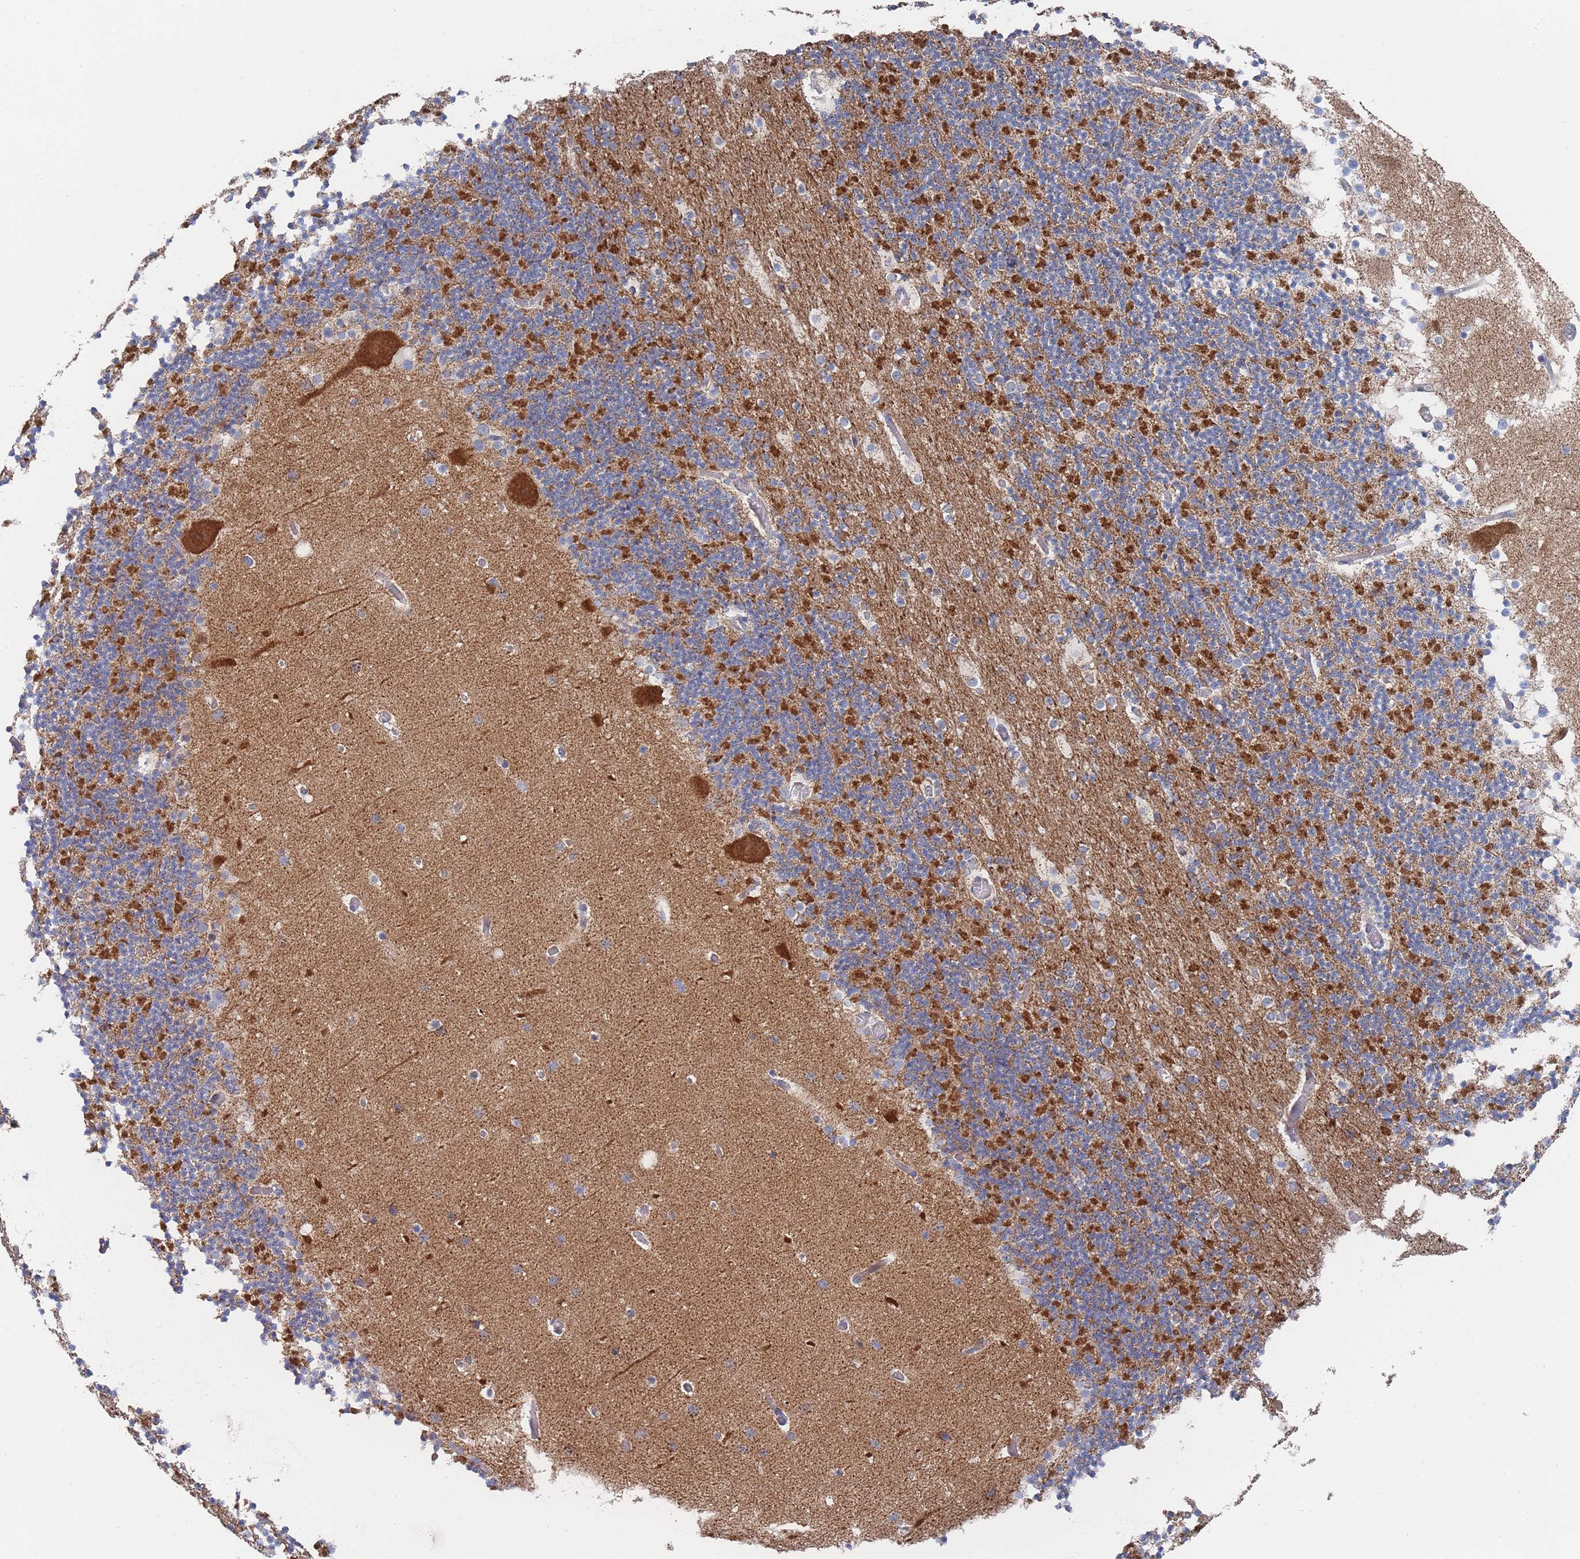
{"staining": {"intensity": "strong", "quantity": "25%-75%", "location": "cytoplasmic/membranous"}, "tissue": "cerebellum", "cell_type": "Cells in granular layer", "image_type": "normal", "snomed": [{"axis": "morphology", "description": "Normal tissue, NOS"}, {"axis": "topography", "description": "Cerebellum"}], "caption": "Benign cerebellum shows strong cytoplasmic/membranous staining in about 25%-75% of cells in granular layer (brown staining indicates protein expression, while blue staining denotes nuclei)..", "gene": "IKZF4", "patient": {"sex": "male", "age": 57}}